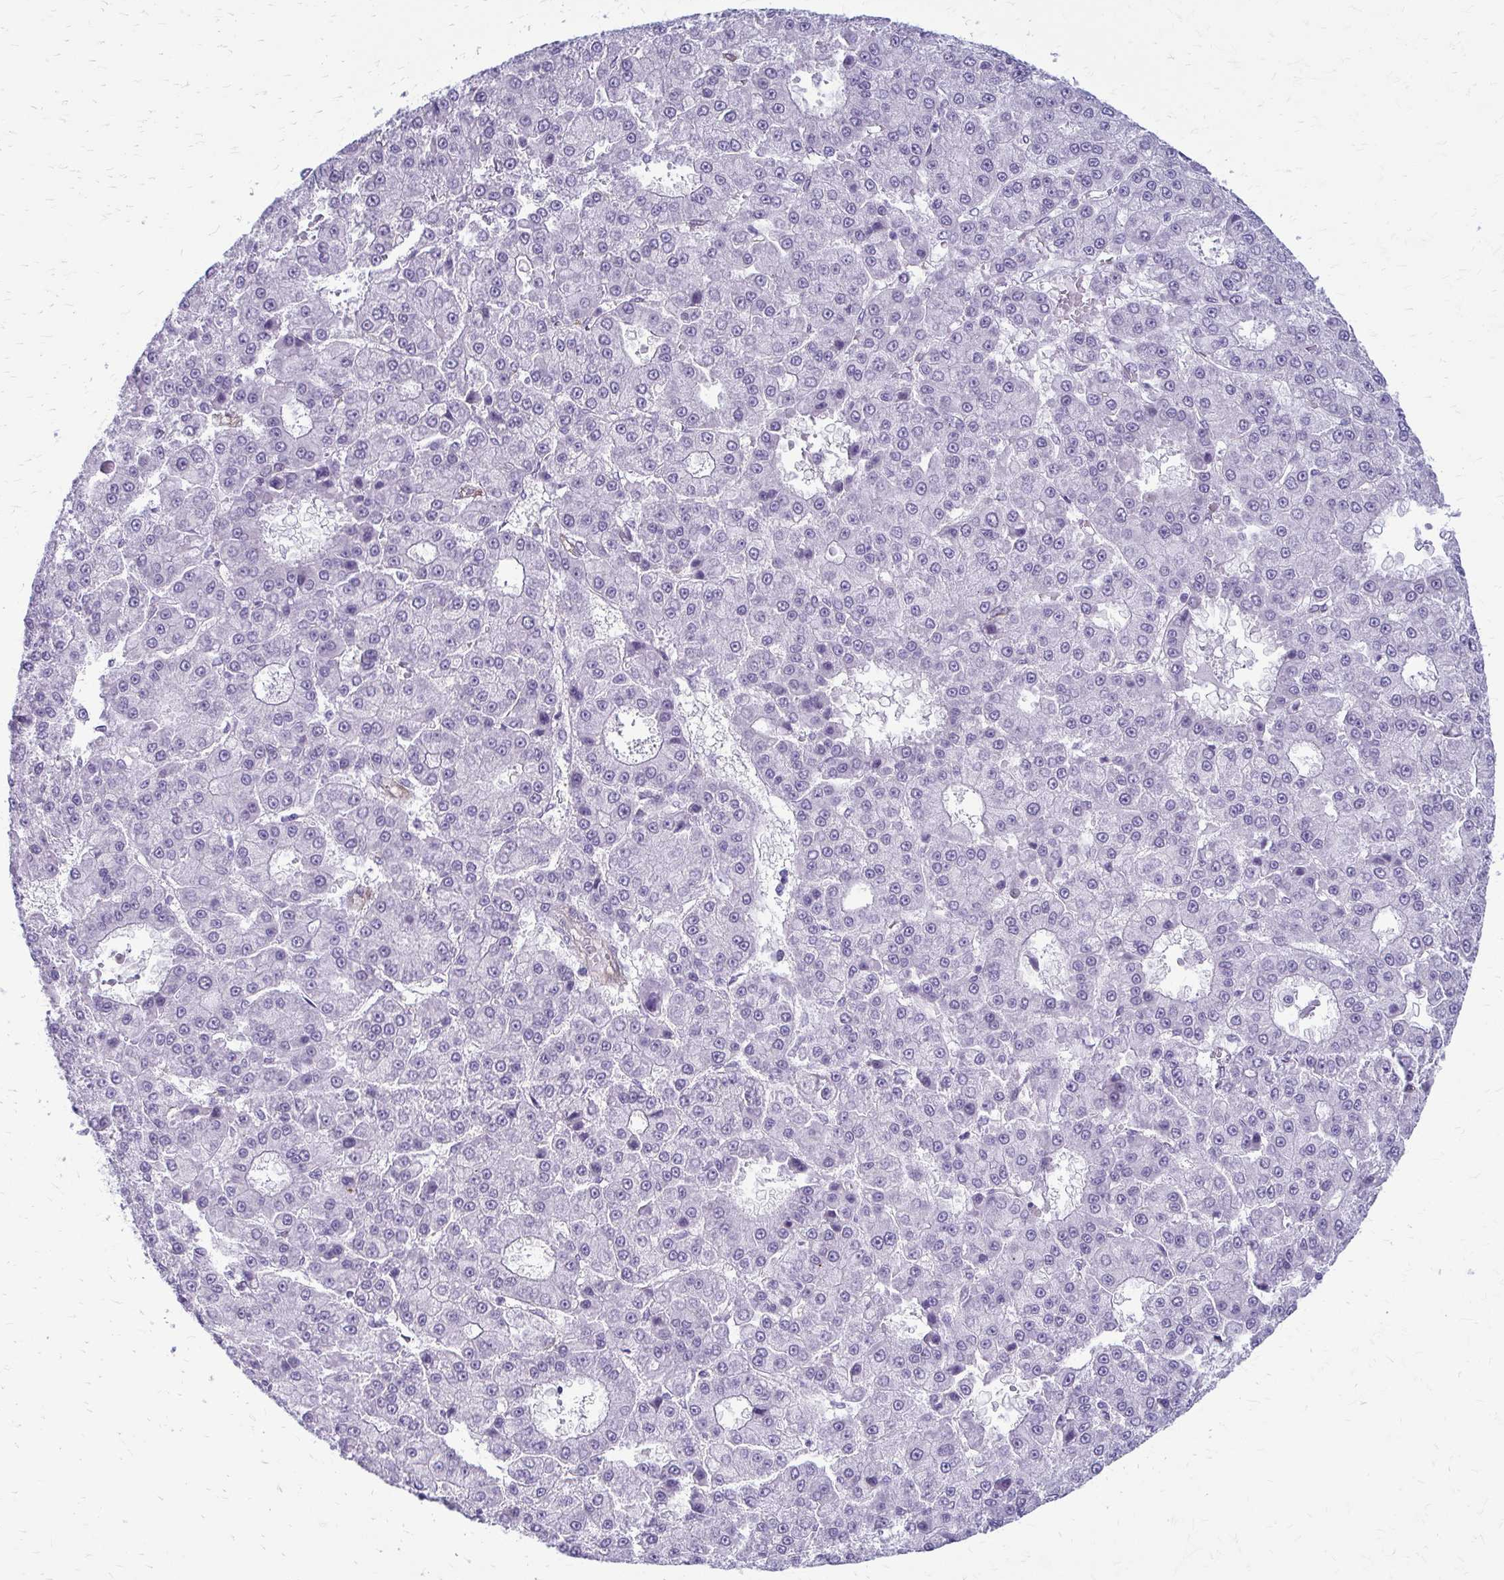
{"staining": {"intensity": "negative", "quantity": "none", "location": "none"}, "tissue": "liver cancer", "cell_type": "Tumor cells", "image_type": "cancer", "snomed": [{"axis": "morphology", "description": "Carcinoma, Hepatocellular, NOS"}, {"axis": "topography", "description": "Liver"}], "caption": "The photomicrograph displays no staining of tumor cells in liver cancer.", "gene": "DEPP1", "patient": {"sex": "male", "age": 70}}